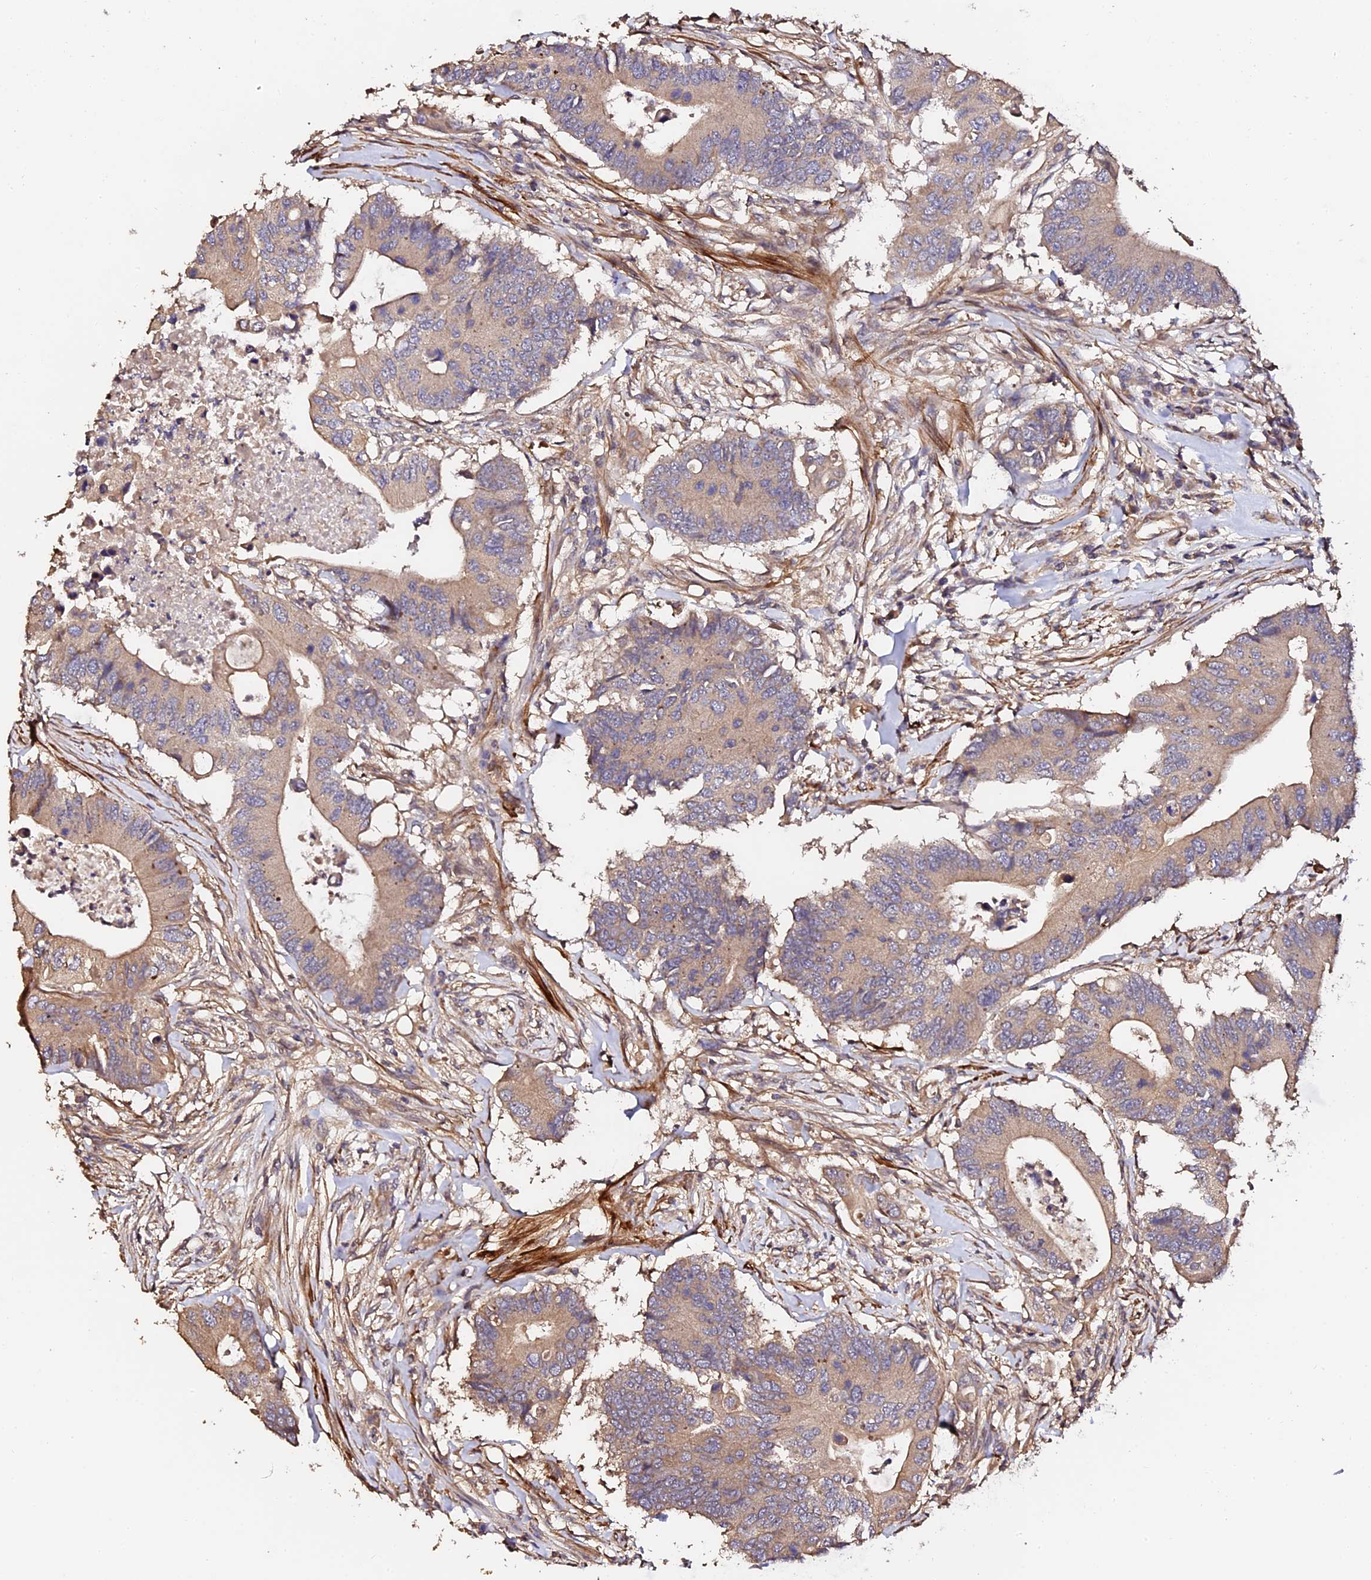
{"staining": {"intensity": "weak", "quantity": ">75%", "location": "cytoplasmic/membranous"}, "tissue": "colorectal cancer", "cell_type": "Tumor cells", "image_type": "cancer", "snomed": [{"axis": "morphology", "description": "Adenocarcinoma, NOS"}, {"axis": "topography", "description": "Colon"}], "caption": "A brown stain labels weak cytoplasmic/membranous expression of a protein in human colorectal cancer (adenocarcinoma) tumor cells. The protein of interest is stained brown, and the nuclei are stained in blue (DAB (3,3'-diaminobenzidine) IHC with brightfield microscopy, high magnification).", "gene": "TDO2", "patient": {"sex": "male", "age": 71}}